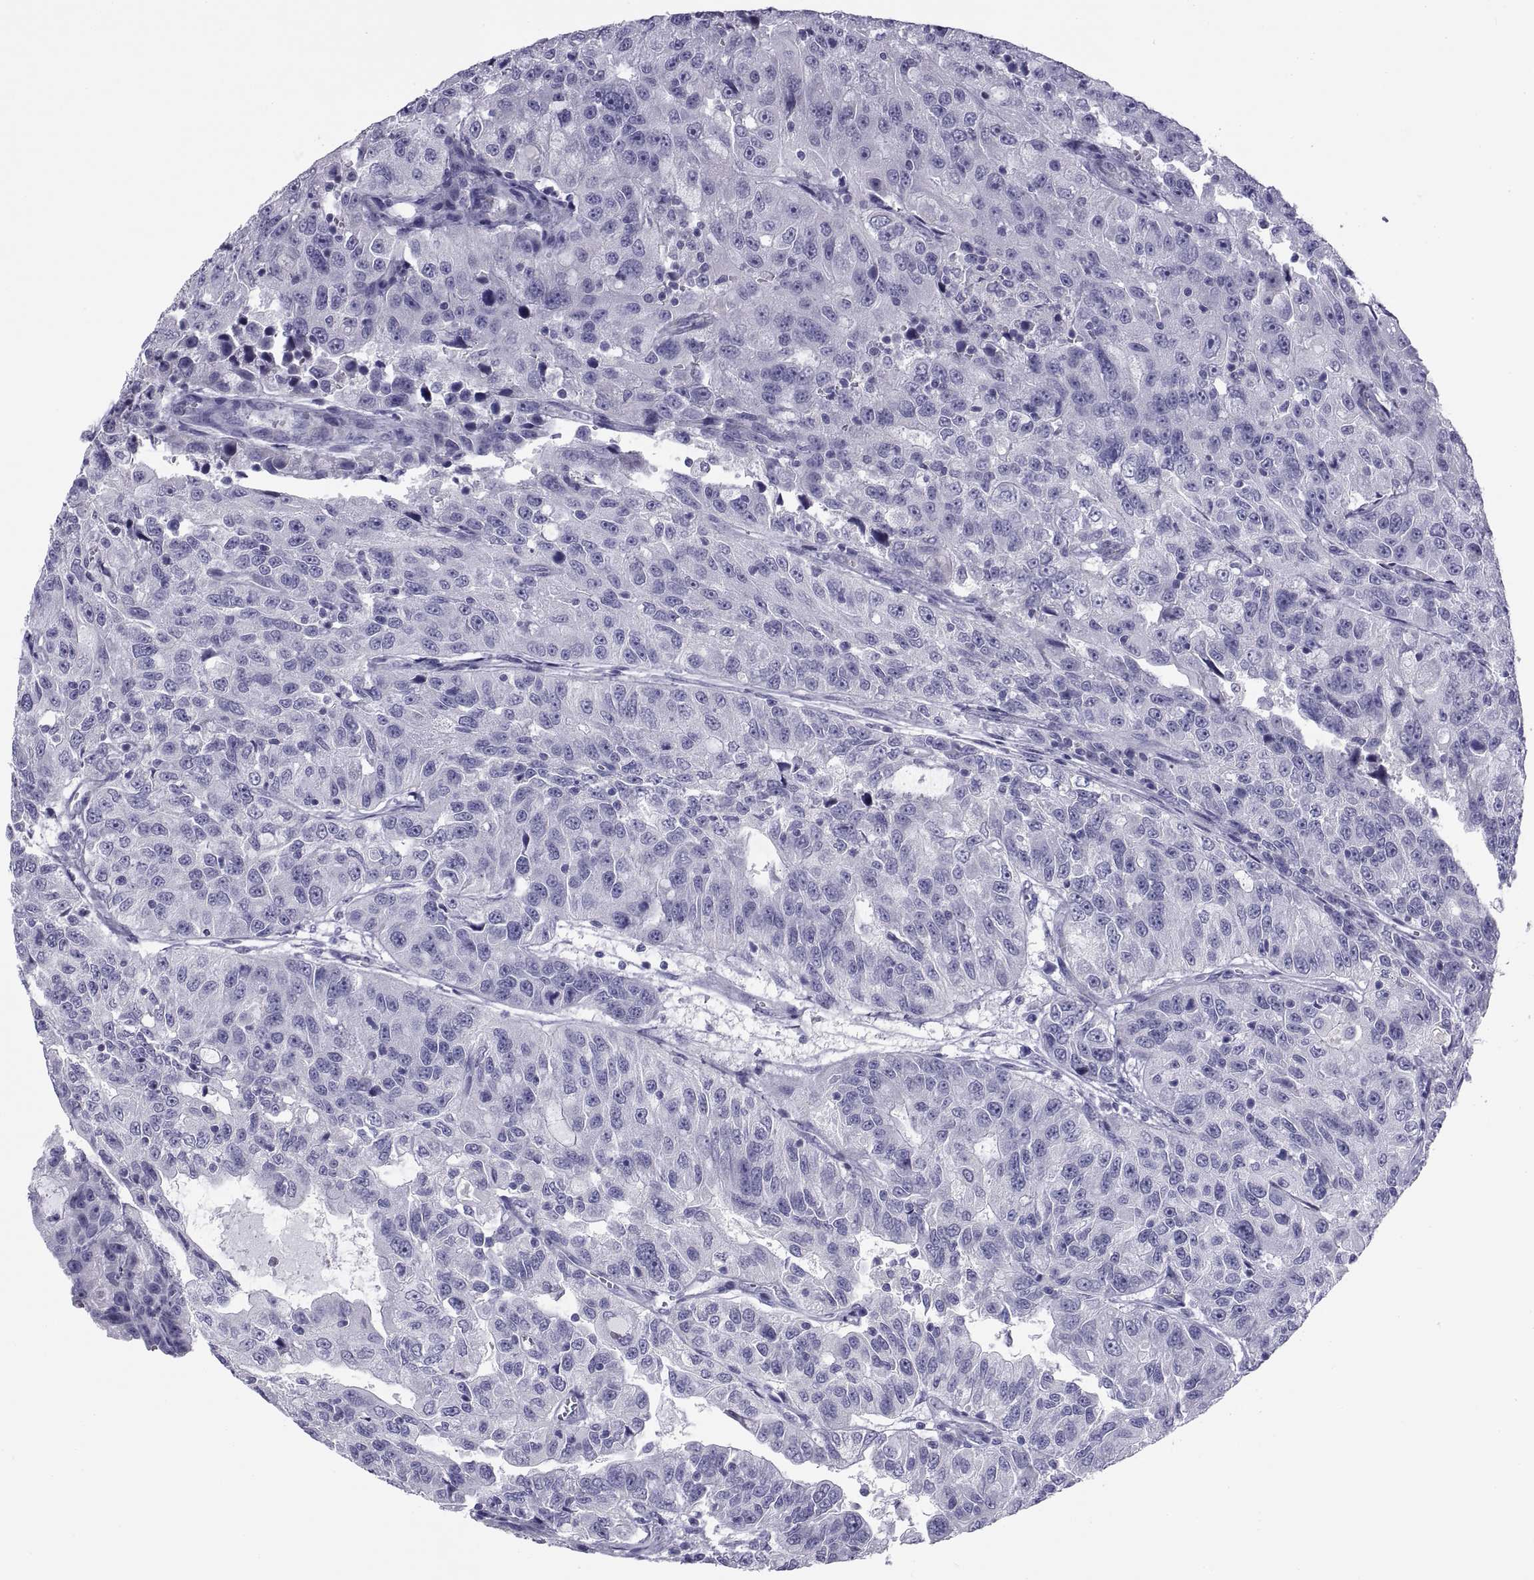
{"staining": {"intensity": "negative", "quantity": "none", "location": "none"}, "tissue": "urothelial cancer", "cell_type": "Tumor cells", "image_type": "cancer", "snomed": [{"axis": "morphology", "description": "Urothelial carcinoma, NOS"}, {"axis": "morphology", "description": "Urothelial carcinoma, High grade"}, {"axis": "topography", "description": "Urinary bladder"}], "caption": "This is an IHC photomicrograph of transitional cell carcinoma. There is no positivity in tumor cells.", "gene": "NPTX2", "patient": {"sex": "female", "age": 73}}